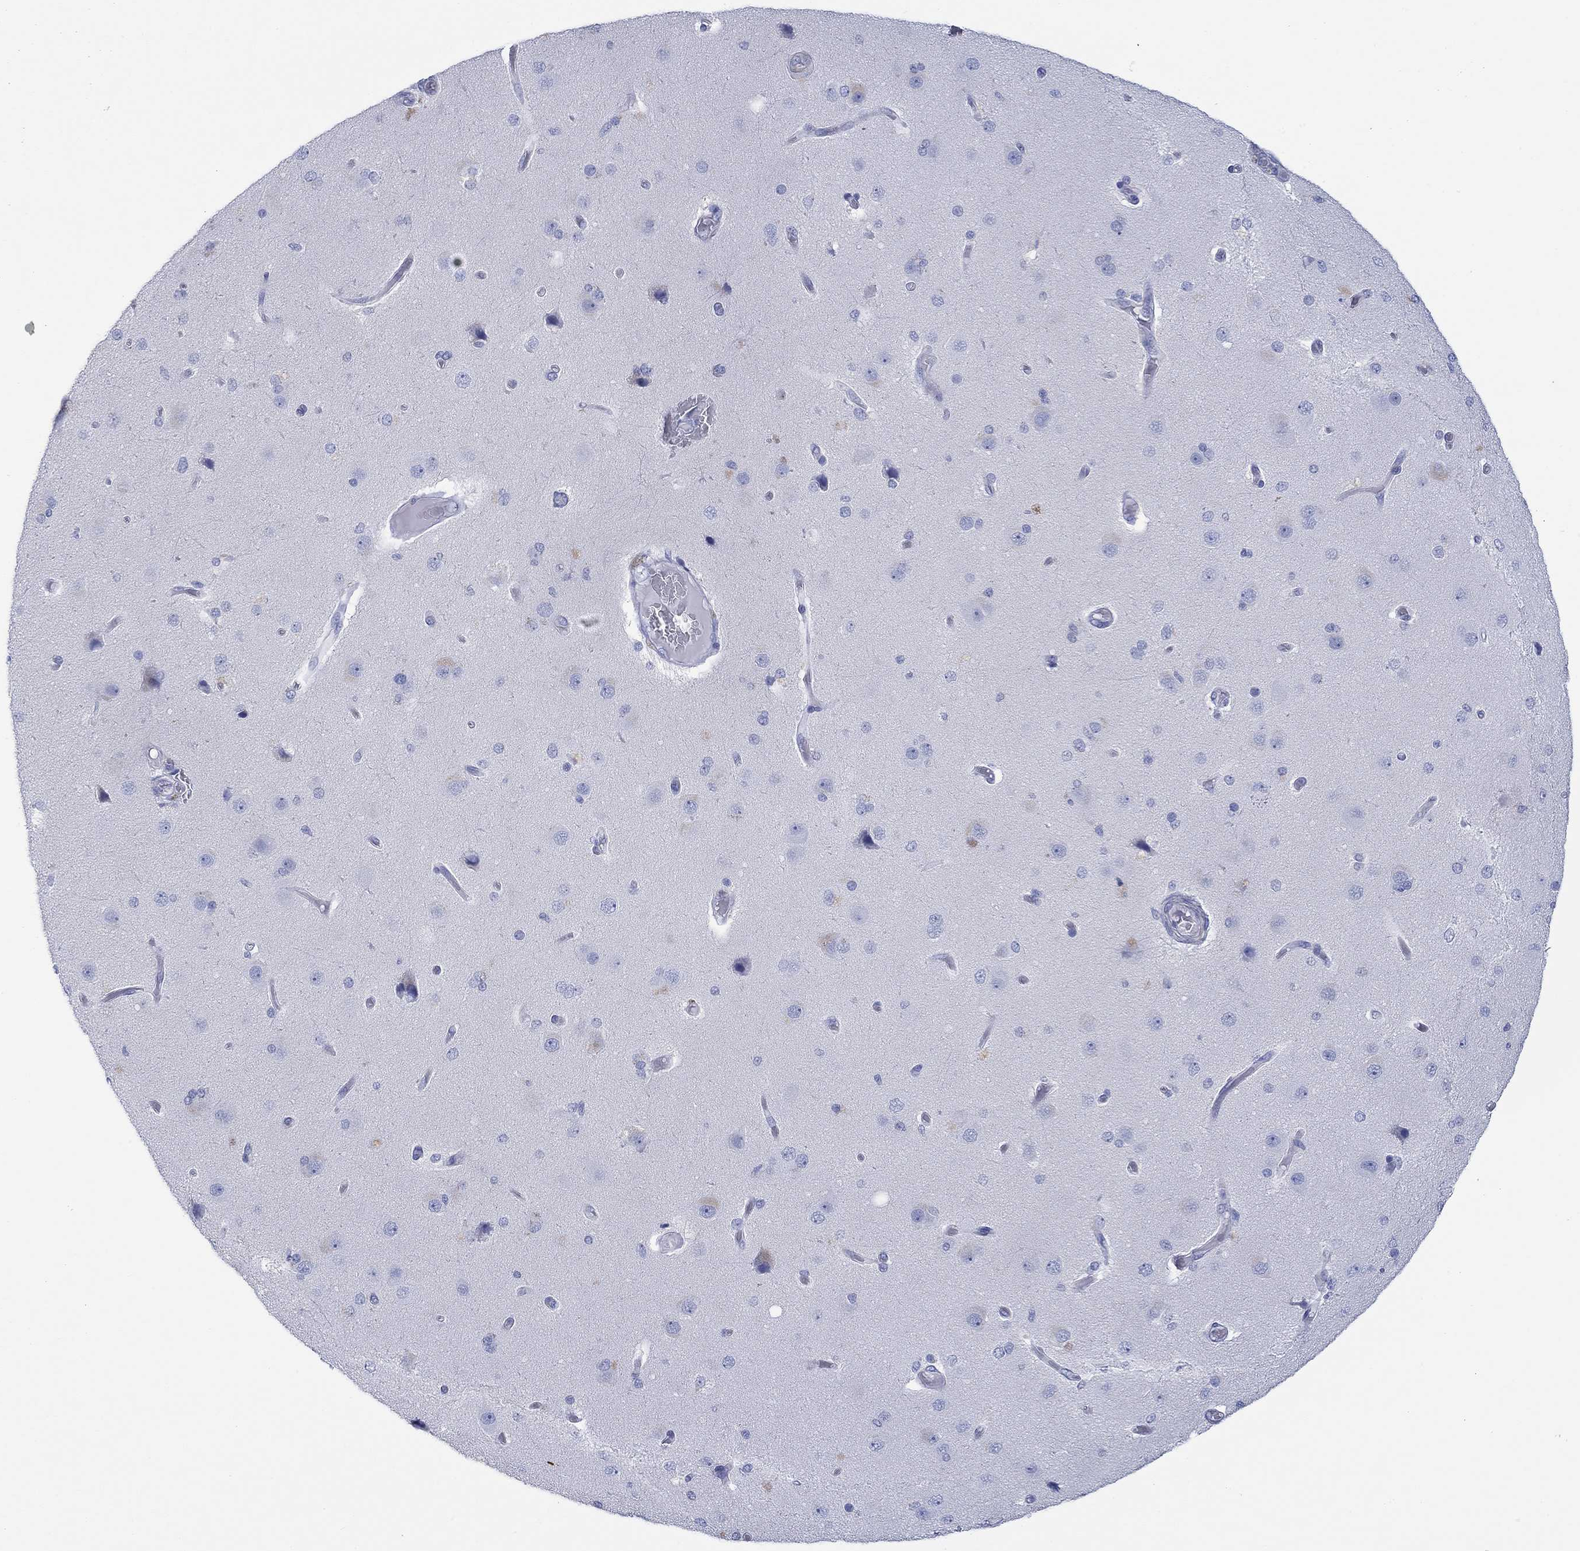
{"staining": {"intensity": "negative", "quantity": "none", "location": "none"}, "tissue": "cerebral cortex", "cell_type": "Endothelial cells", "image_type": "normal", "snomed": [{"axis": "morphology", "description": "Normal tissue, NOS"}, {"axis": "morphology", "description": "Glioma, malignant, High grade"}, {"axis": "topography", "description": "Cerebral cortex"}], "caption": "The immunohistochemistry (IHC) histopathology image has no significant expression in endothelial cells of cerebral cortex.", "gene": "PPIL6", "patient": {"sex": "male", "age": 77}}